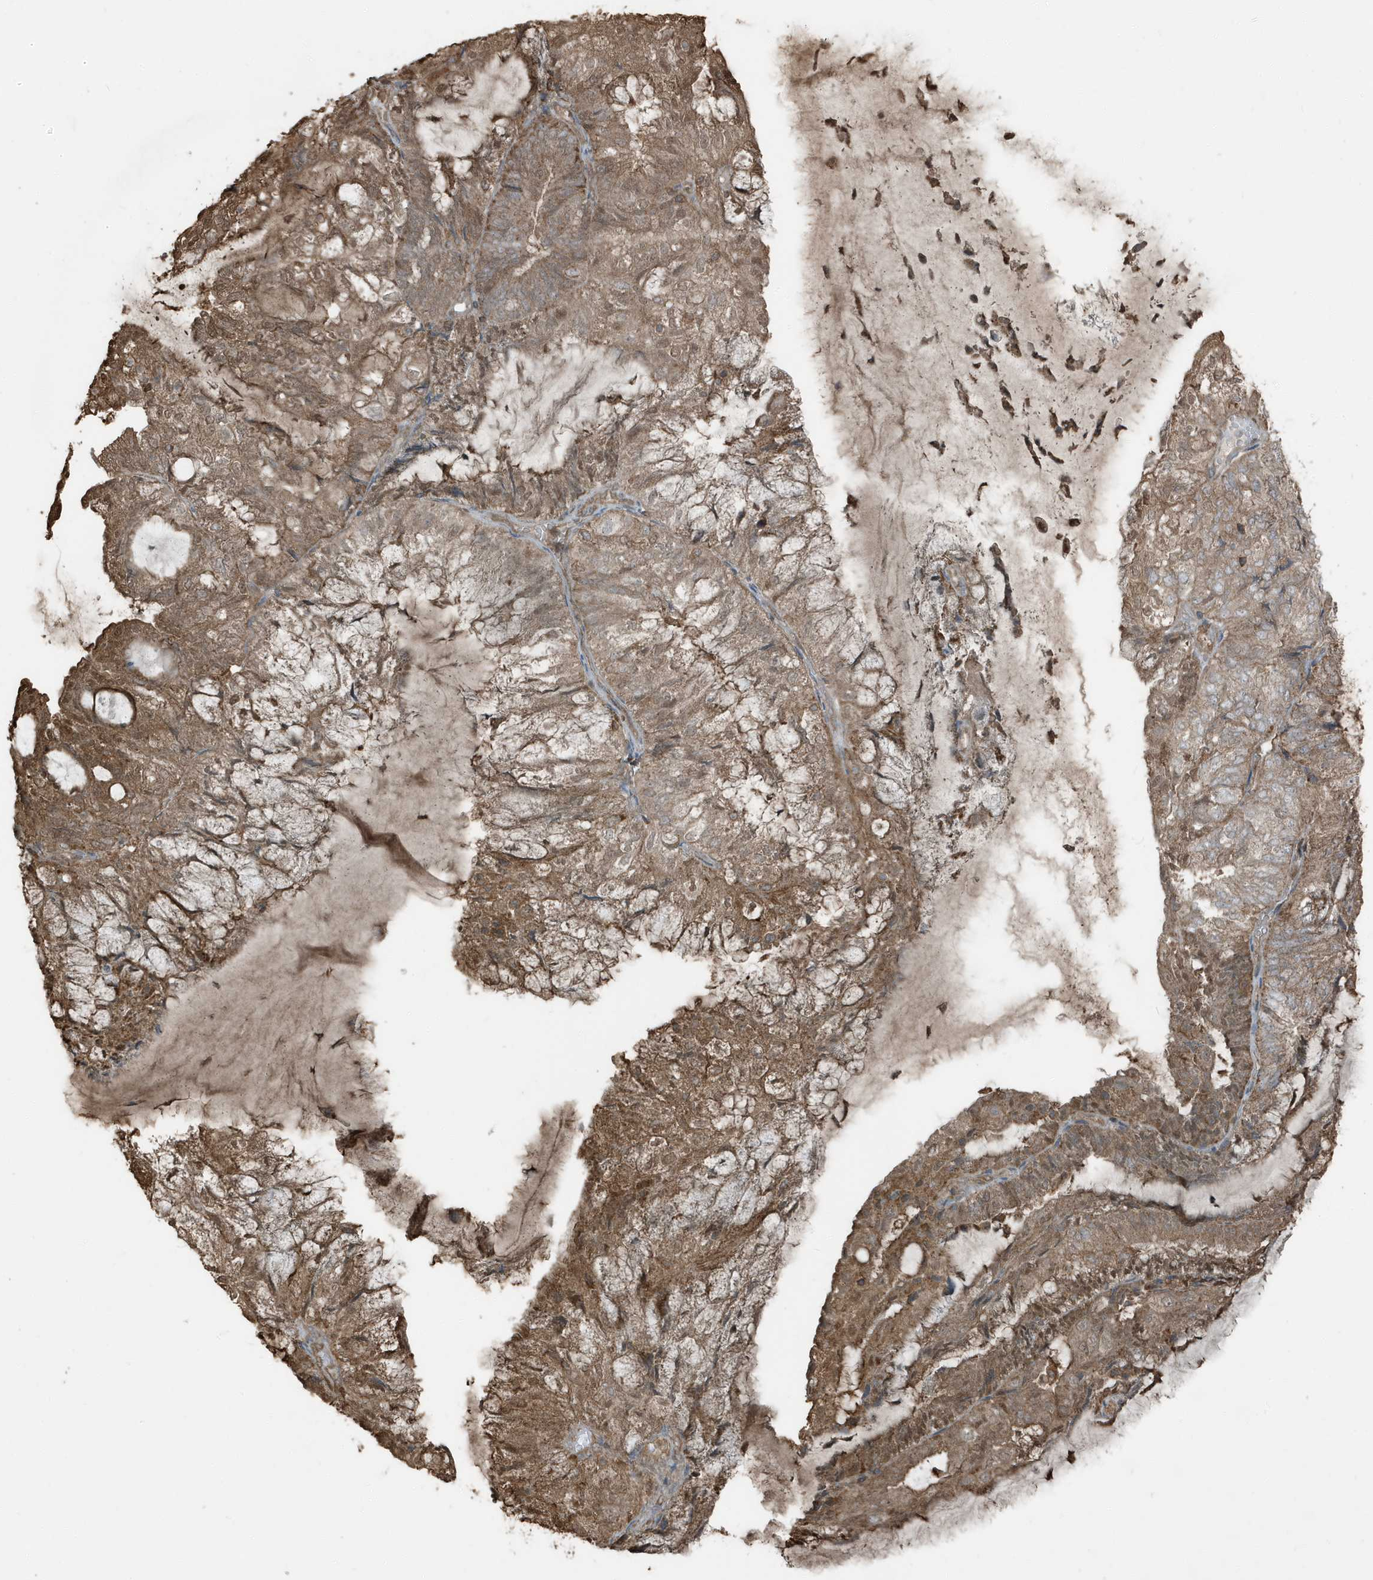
{"staining": {"intensity": "moderate", "quantity": ">75%", "location": "cytoplasmic/membranous"}, "tissue": "endometrial cancer", "cell_type": "Tumor cells", "image_type": "cancer", "snomed": [{"axis": "morphology", "description": "Adenocarcinoma, NOS"}, {"axis": "topography", "description": "Endometrium"}], "caption": "Immunohistochemistry (IHC) staining of adenocarcinoma (endometrial), which demonstrates medium levels of moderate cytoplasmic/membranous expression in about >75% of tumor cells indicating moderate cytoplasmic/membranous protein expression. The staining was performed using DAB (3,3'-diaminobenzidine) (brown) for protein detection and nuclei were counterstained in hematoxylin (blue).", "gene": "AZI2", "patient": {"sex": "female", "age": 81}}